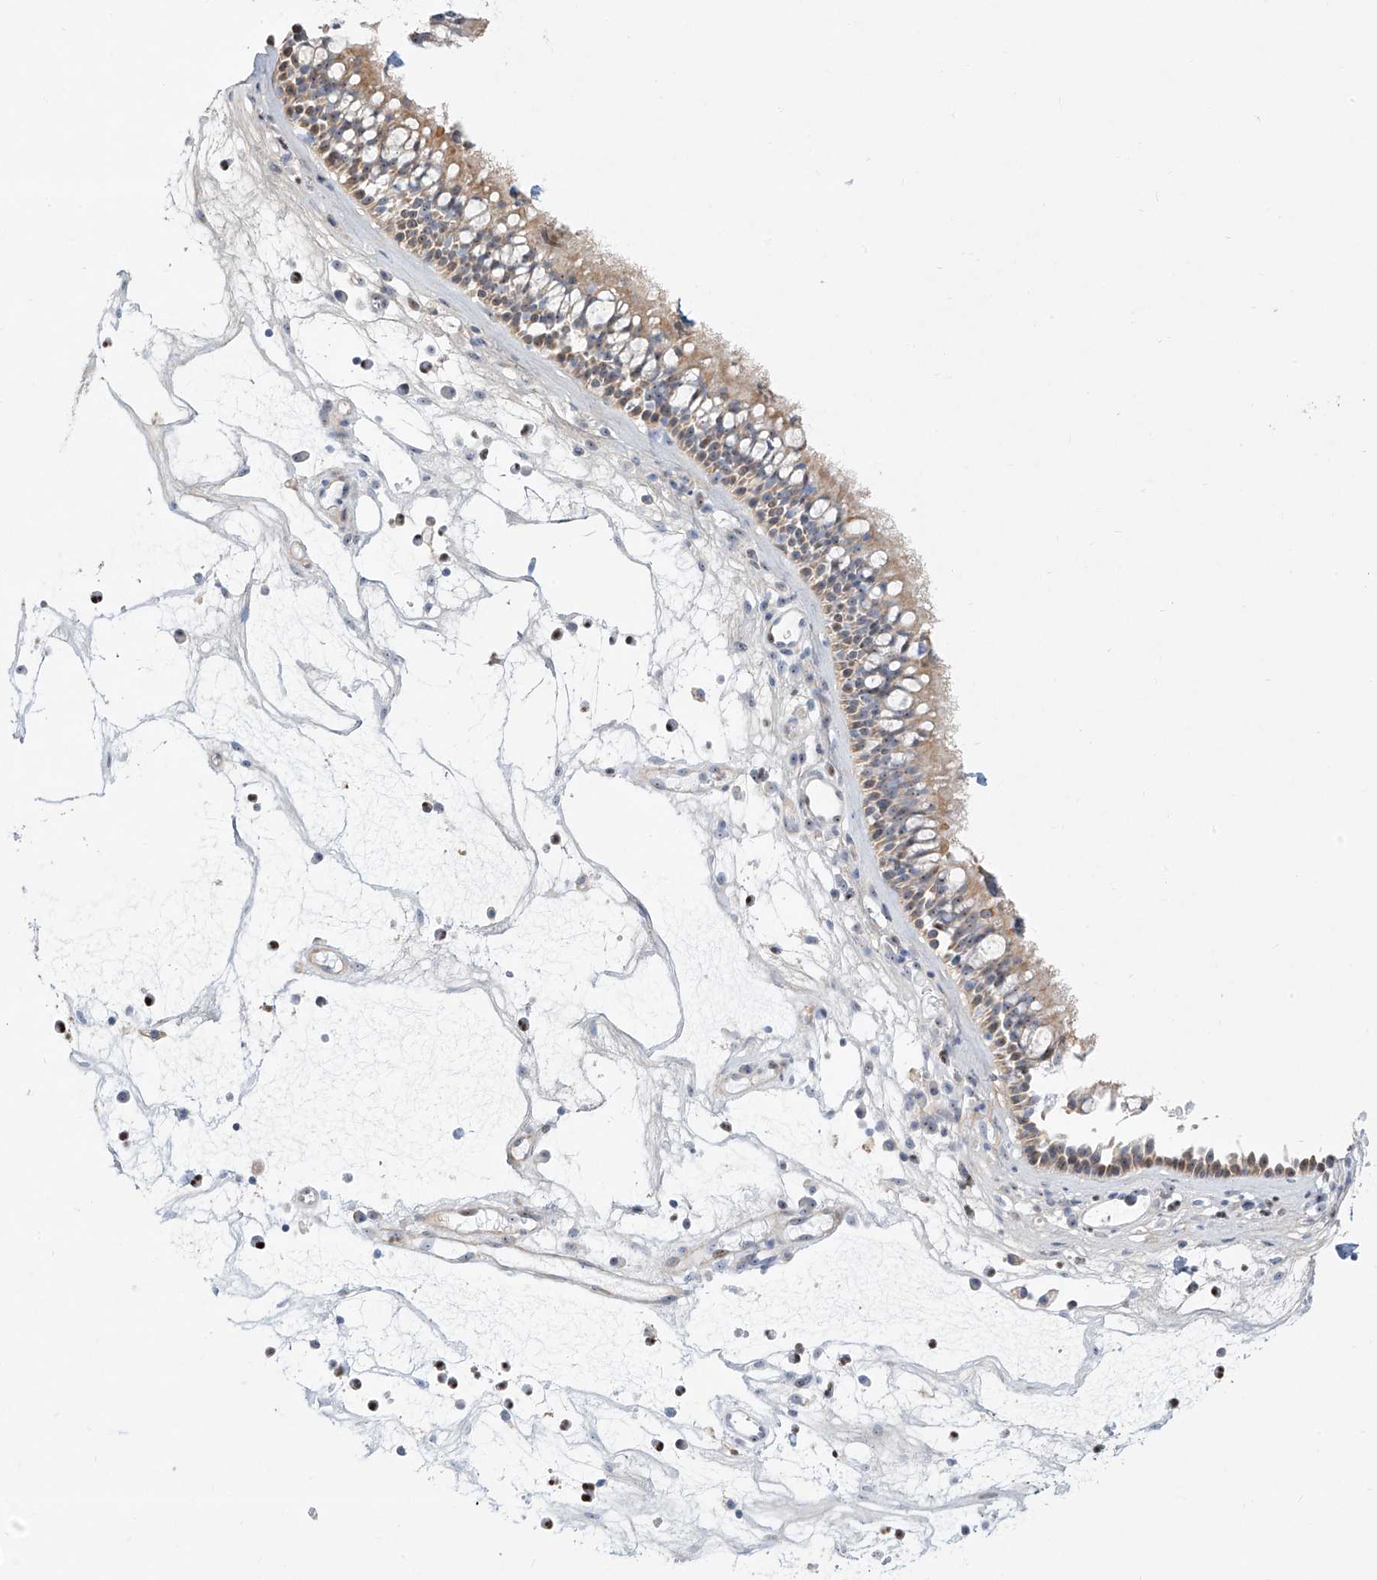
{"staining": {"intensity": "weak", "quantity": ">75%", "location": "cytoplasmic/membranous,nuclear"}, "tissue": "nasopharynx", "cell_type": "Respiratory epithelial cells", "image_type": "normal", "snomed": [{"axis": "morphology", "description": "Normal tissue, NOS"}, {"axis": "morphology", "description": "Inflammation, NOS"}, {"axis": "morphology", "description": "Malignant melanoma, Metastatic site"}, {"axis": "topography", "description": "Nasopharynx"}], "caption": "A low amount of weak cytoplasmic/membranous,nuclear expression is present in about >75% of respiratory epithelial cells in unremarkable nasopharynx.", "gene": "SNU13", "patient": {"sex": "male", "age": 70}}